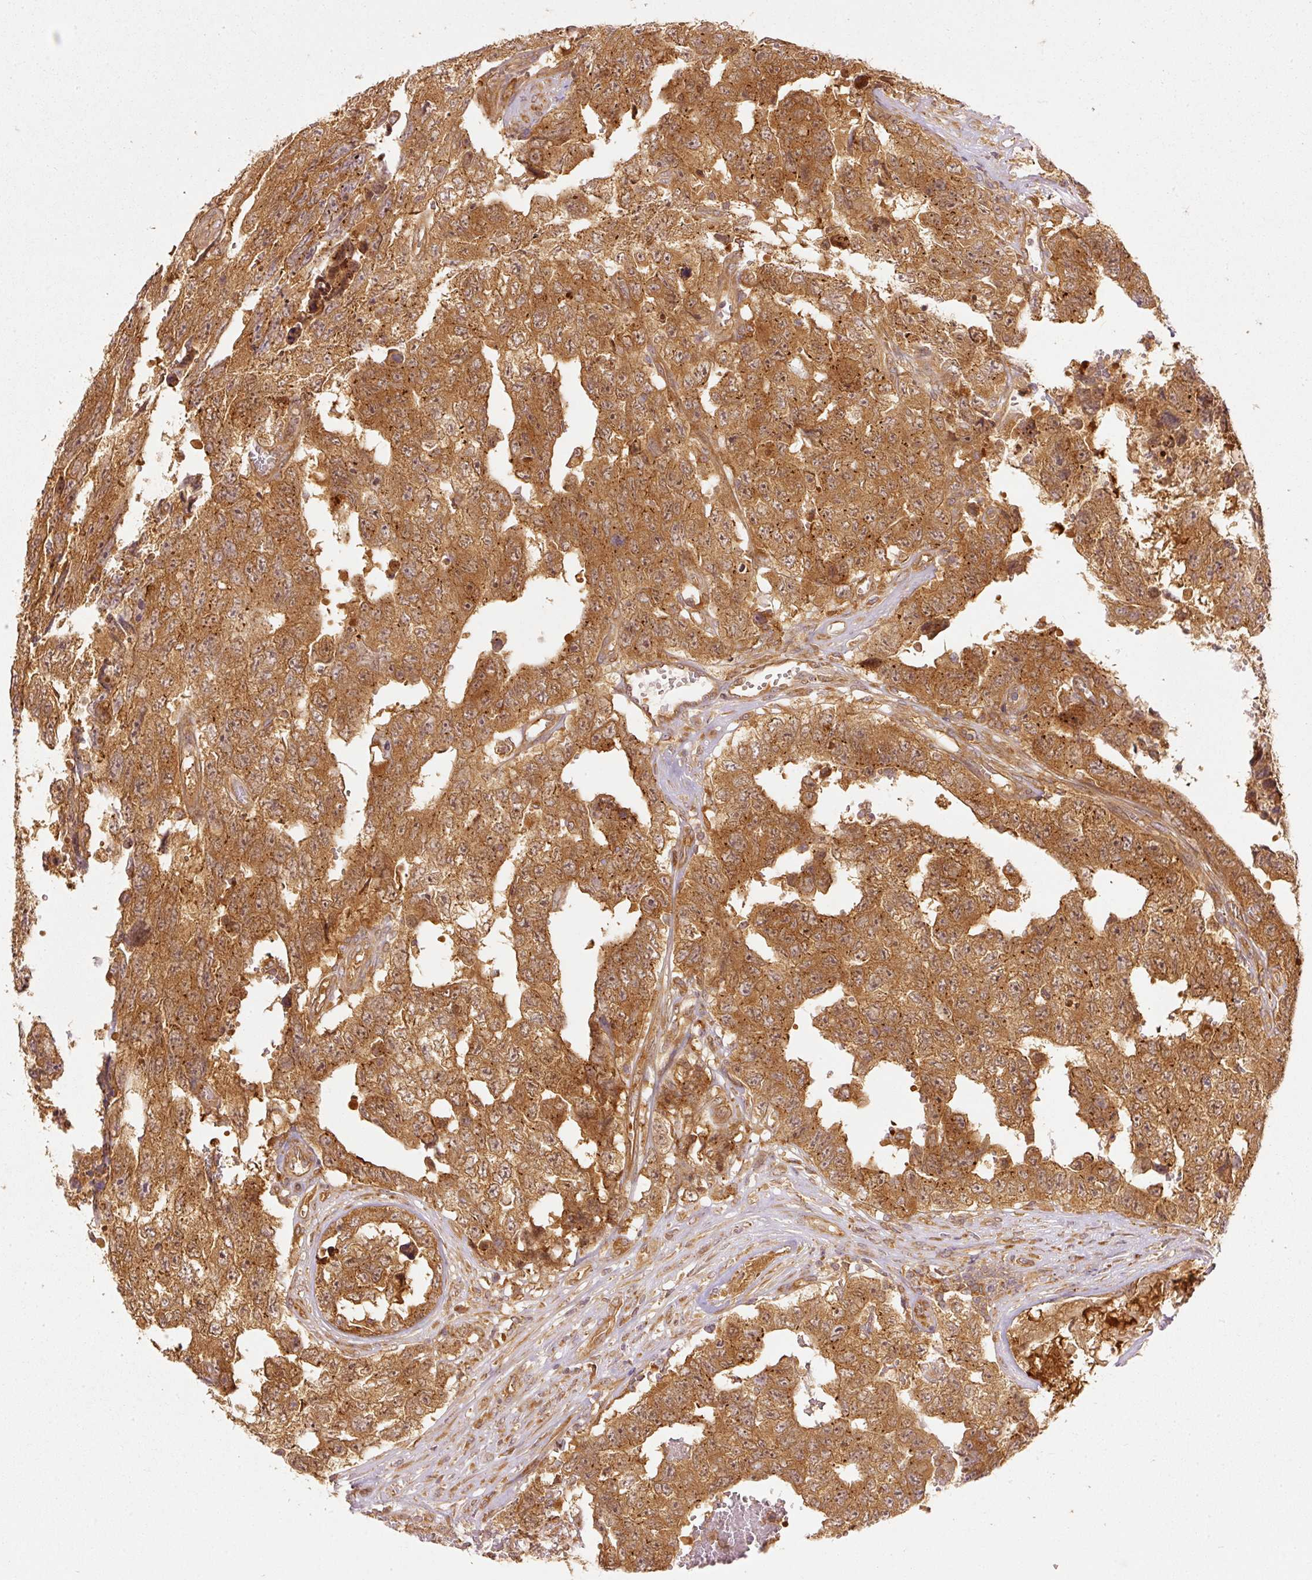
{"staining": {"intensity": "moderate", "quantity": ">75%", "location": "cytoplasmic/membranous"}, "tissue": "testis cancer", "cell_type": "Tumor cells", "image_type": "cancer", "snomed": [{"axis": "morphology", "description": "Normal tissue, NOS"}, {"axis": "morphology", "description": "Carcinoma, Embryonal, NOS"}, {"axis": "topography", "description": "Testis"}, {"axis": "topography", "description": "Epididymis"}], "caption": "Immunohistochemistry of human testis cancer (embryonal carcinoma) displays medium levels of moderate cytoplasmic/membranous staining in approximately >75% of tumor cells. (DAB IHC with brightfield microscopy, high magnification).", "gene": "EIF3B", "patient": {"sex": "male", "age": 25}}